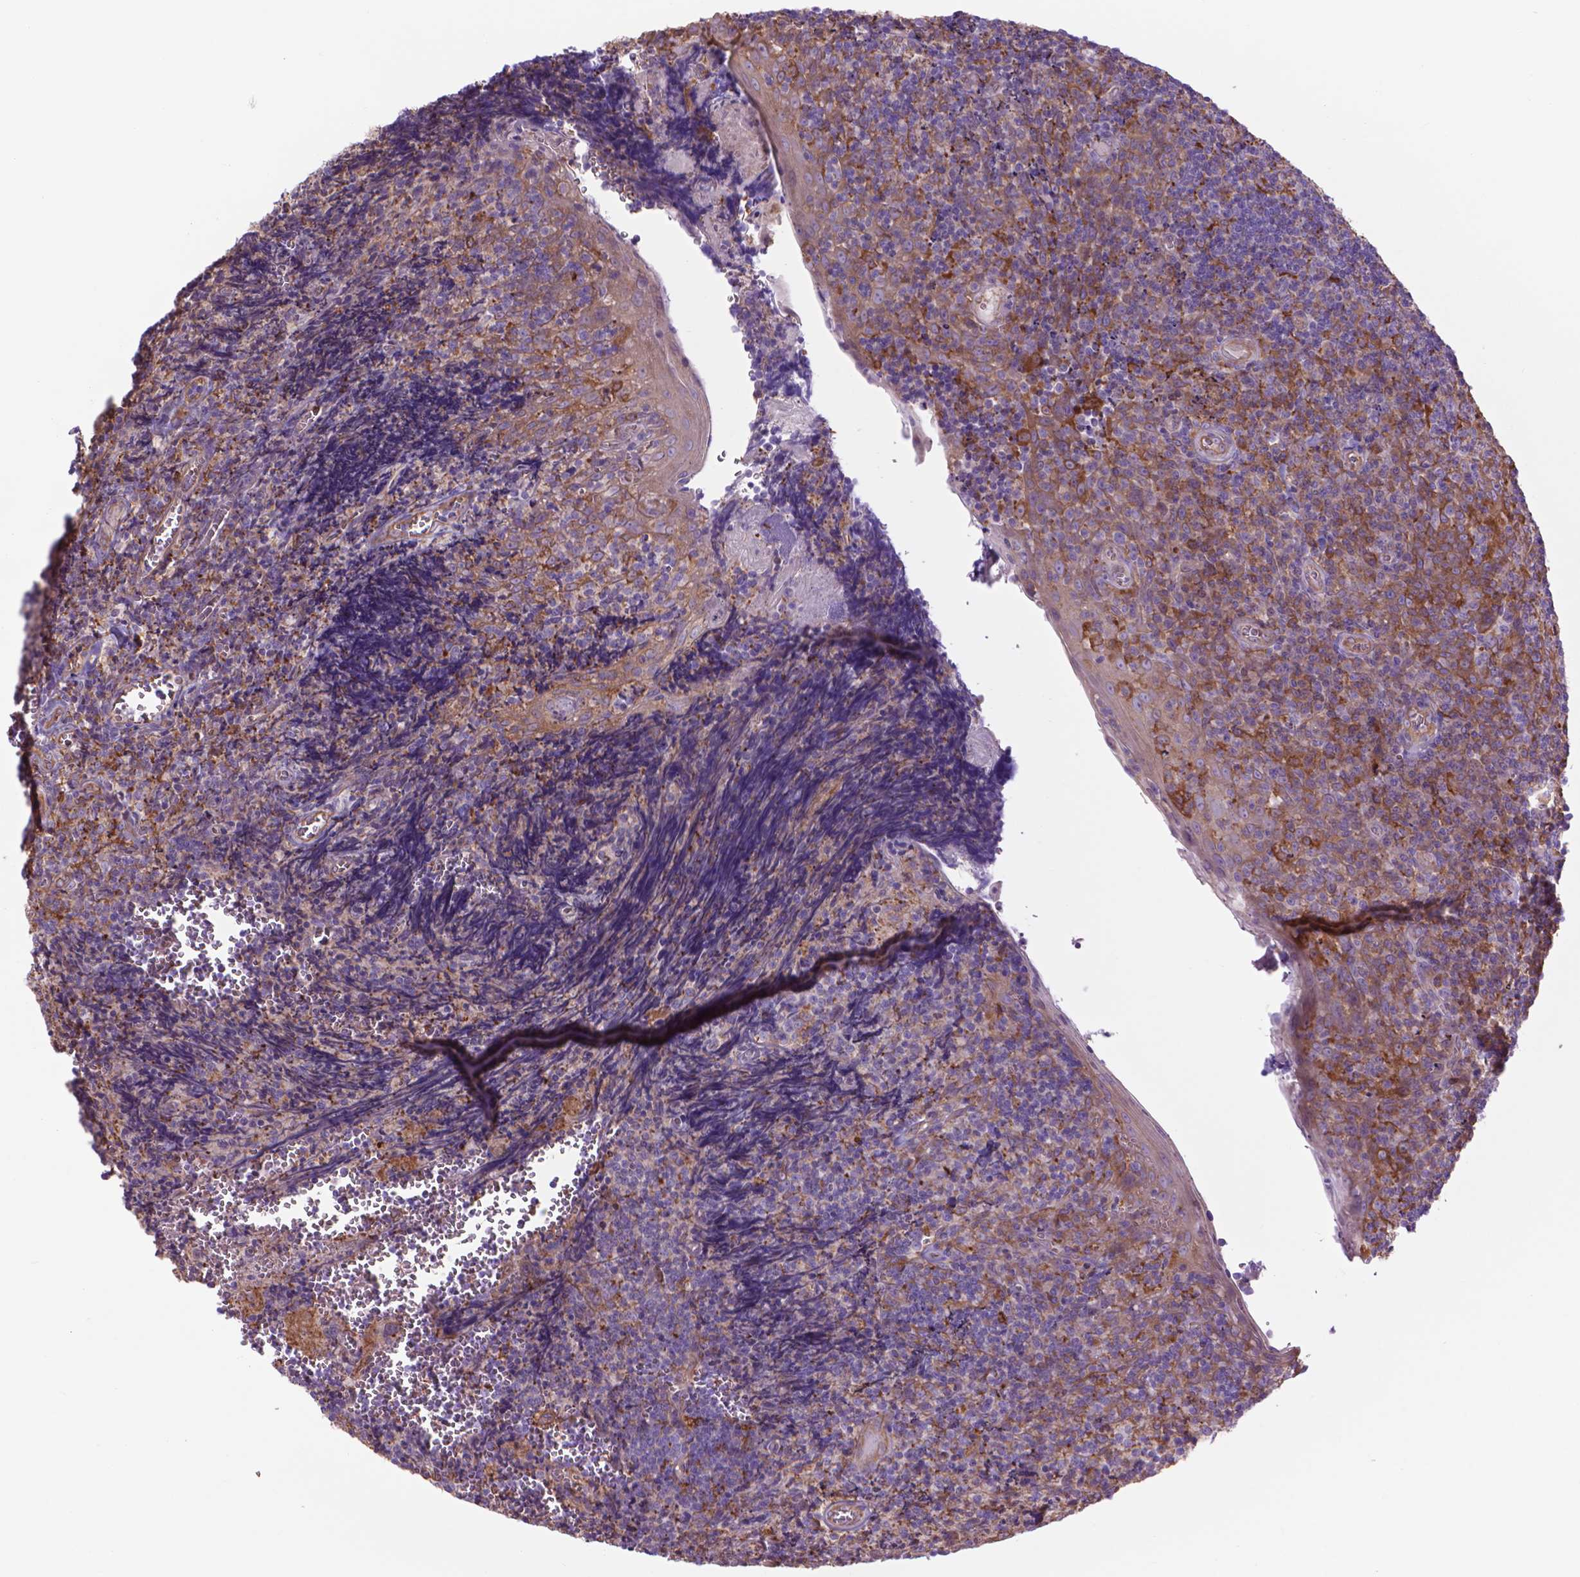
{"staining": {"intensity": "moderate", "quantity": "25%-75%", "location": "cytoplasmic/membranous"}, "tissue": "tonsil", "cell_type": "Germinal center cells", "image_type": "normal", "snomed": [{"axis": "morphology", "description": "Normal tissue, NOS"}, {"axis": "morphology", "description": "Inflammation, NOS"}, {"axis": "topography", "description": "Tonsil"}], "caption": "IHC histopathology image of unremarkable tonsil: human tonsil stained using immunohistochemistry exhibits medium levels of moderate protein expression localized specifically in the cytoplasmic/membranous of germinal center cells, appearing as a cytoplasmic/membranous brown color.", "gene": "CORO1B", "patient": {"sex": "female", "age": 31}}